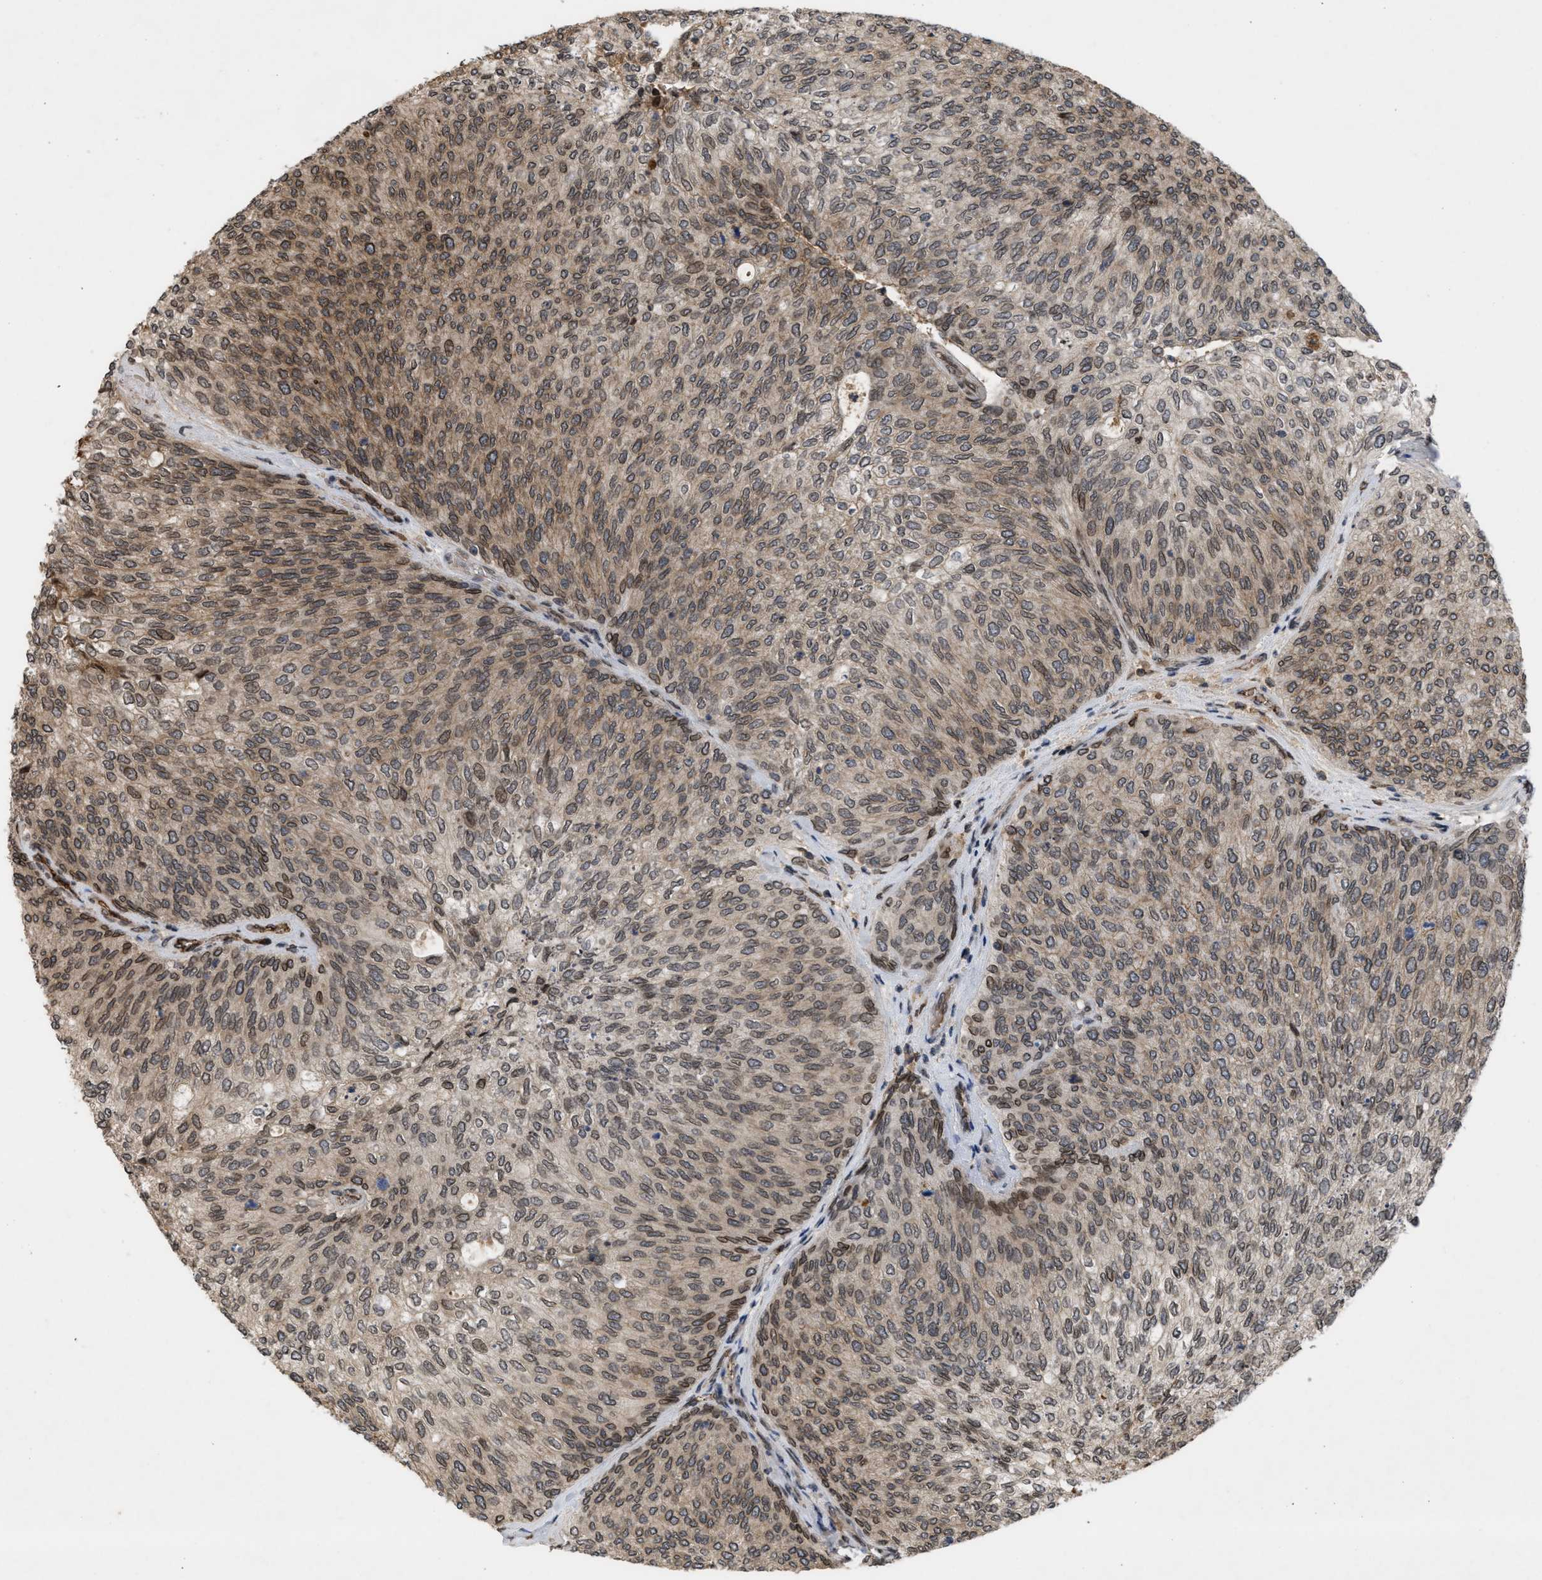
{"staining": {"intensity": "moderate", "quantity": ">75%", "location": "cytoplasmic/membranous,nuclear"}, "tissue": "urothelial cancer", "cell_type": "Tumor cells", "image_type": "cancer", "snomed": [{"axis": "morphology", "description": "Urothelial carcinoma, Low grade"}, {"axis": "topography", "description": "Urinary bladder"}], "caption": "Brown immunohistochemical staining in urothelial cancer displays moderate cytoplasmic/membranous and nuclear expression in about >75% of tumor cells. The staining was performed using DAB to visualize the protein expression in brown, while the nuclei were stained in blue with hematoxylin (Magnification: 20x).", "gene": "CRY1", "patient": {"sex": "female", "age": 79}}